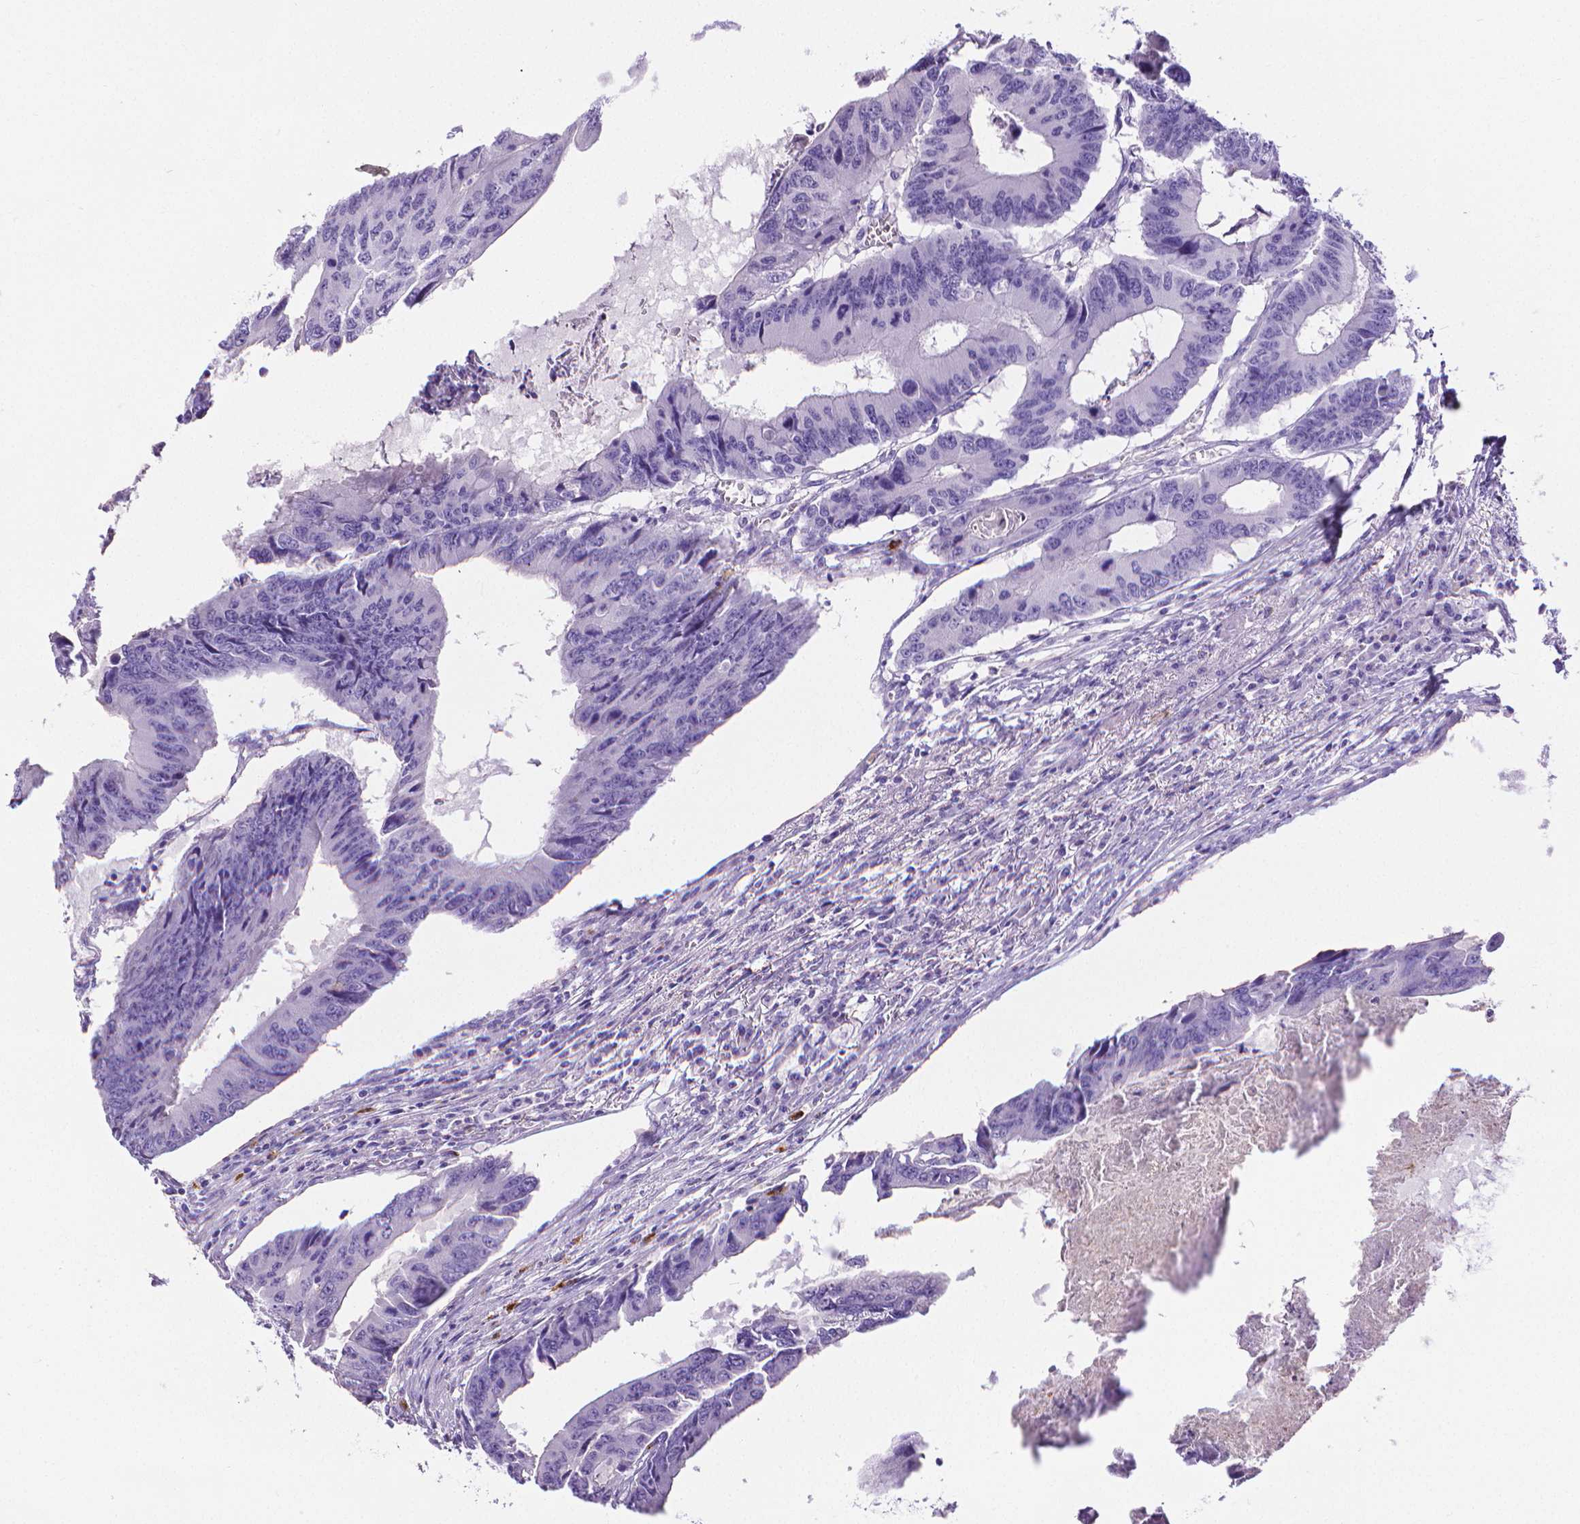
{"staining": {"intensity": "negative", "quantity": "none", "location": "none"}, "tissue": "colorectal cancer", "cell_type": "Tumor cells", "image_type": "cancer", "snomed": [{"axis": "morphology", "description": "Adenocarcinoma, NOS"}, {"axis": "topography", "description": "Colon"}], "caption": "Immunohistochemistry of colorectal adenocarcinoma reveals no staining in tumor cells.", "gene": "MMP9", "patient": {"sex": "male", "age": 53}}